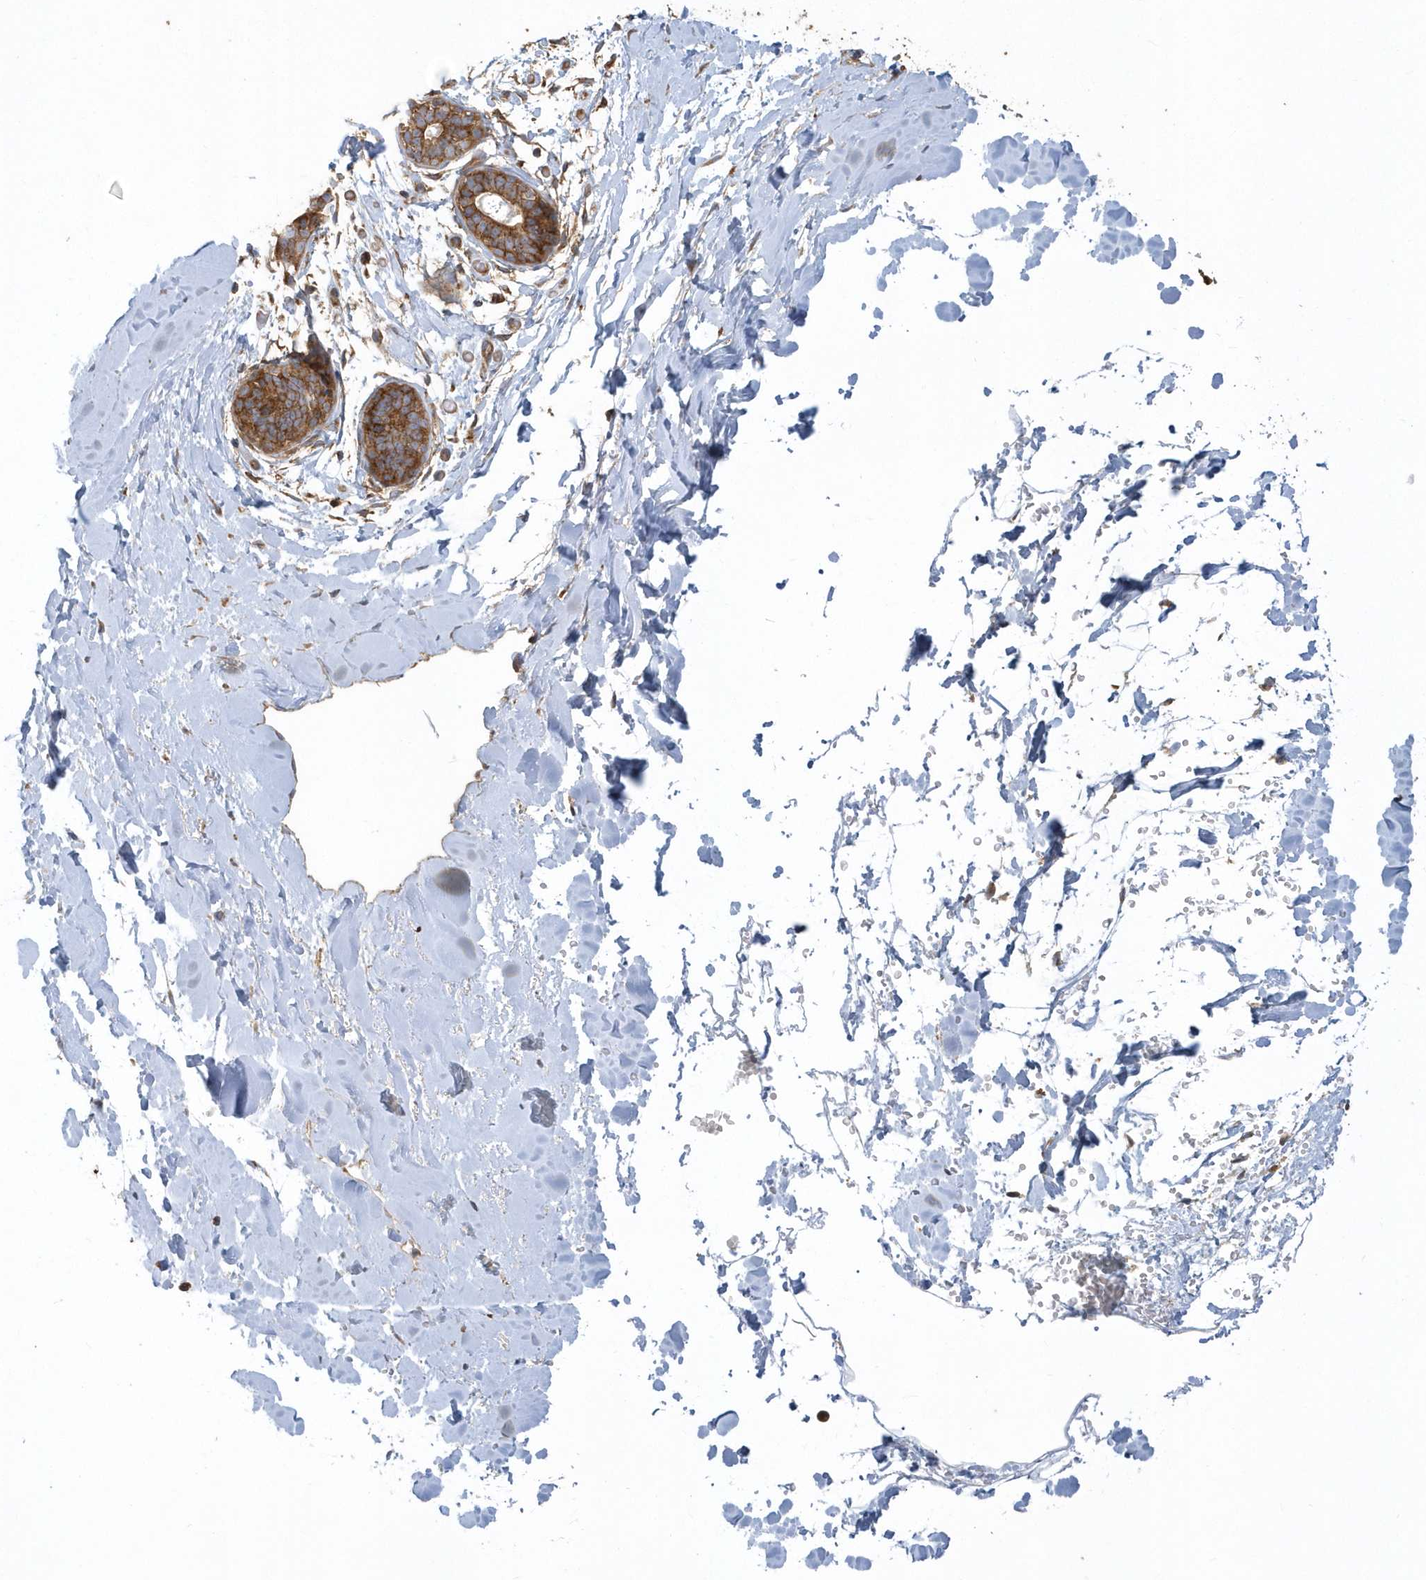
{"staining": {"intensity": "negative", "quantity": "none", "location": "none"}, "tissue": "soft tissue", "cell_type": "Chondrocytes", "image_type": "normal", "snomed": [{"axis": "morphology", "description": "Normal tissue, NOS"}, {"axis": "topography", "description": "Breast"}], "caption": "Immunohistochemistry (IHC) image of unremarkable human soft tissue stained for a protein (brown), which demonstrates no staining in chondrocytes.", "gene": "TRAIP", "patient": {"sex": "female", "age": 26}}